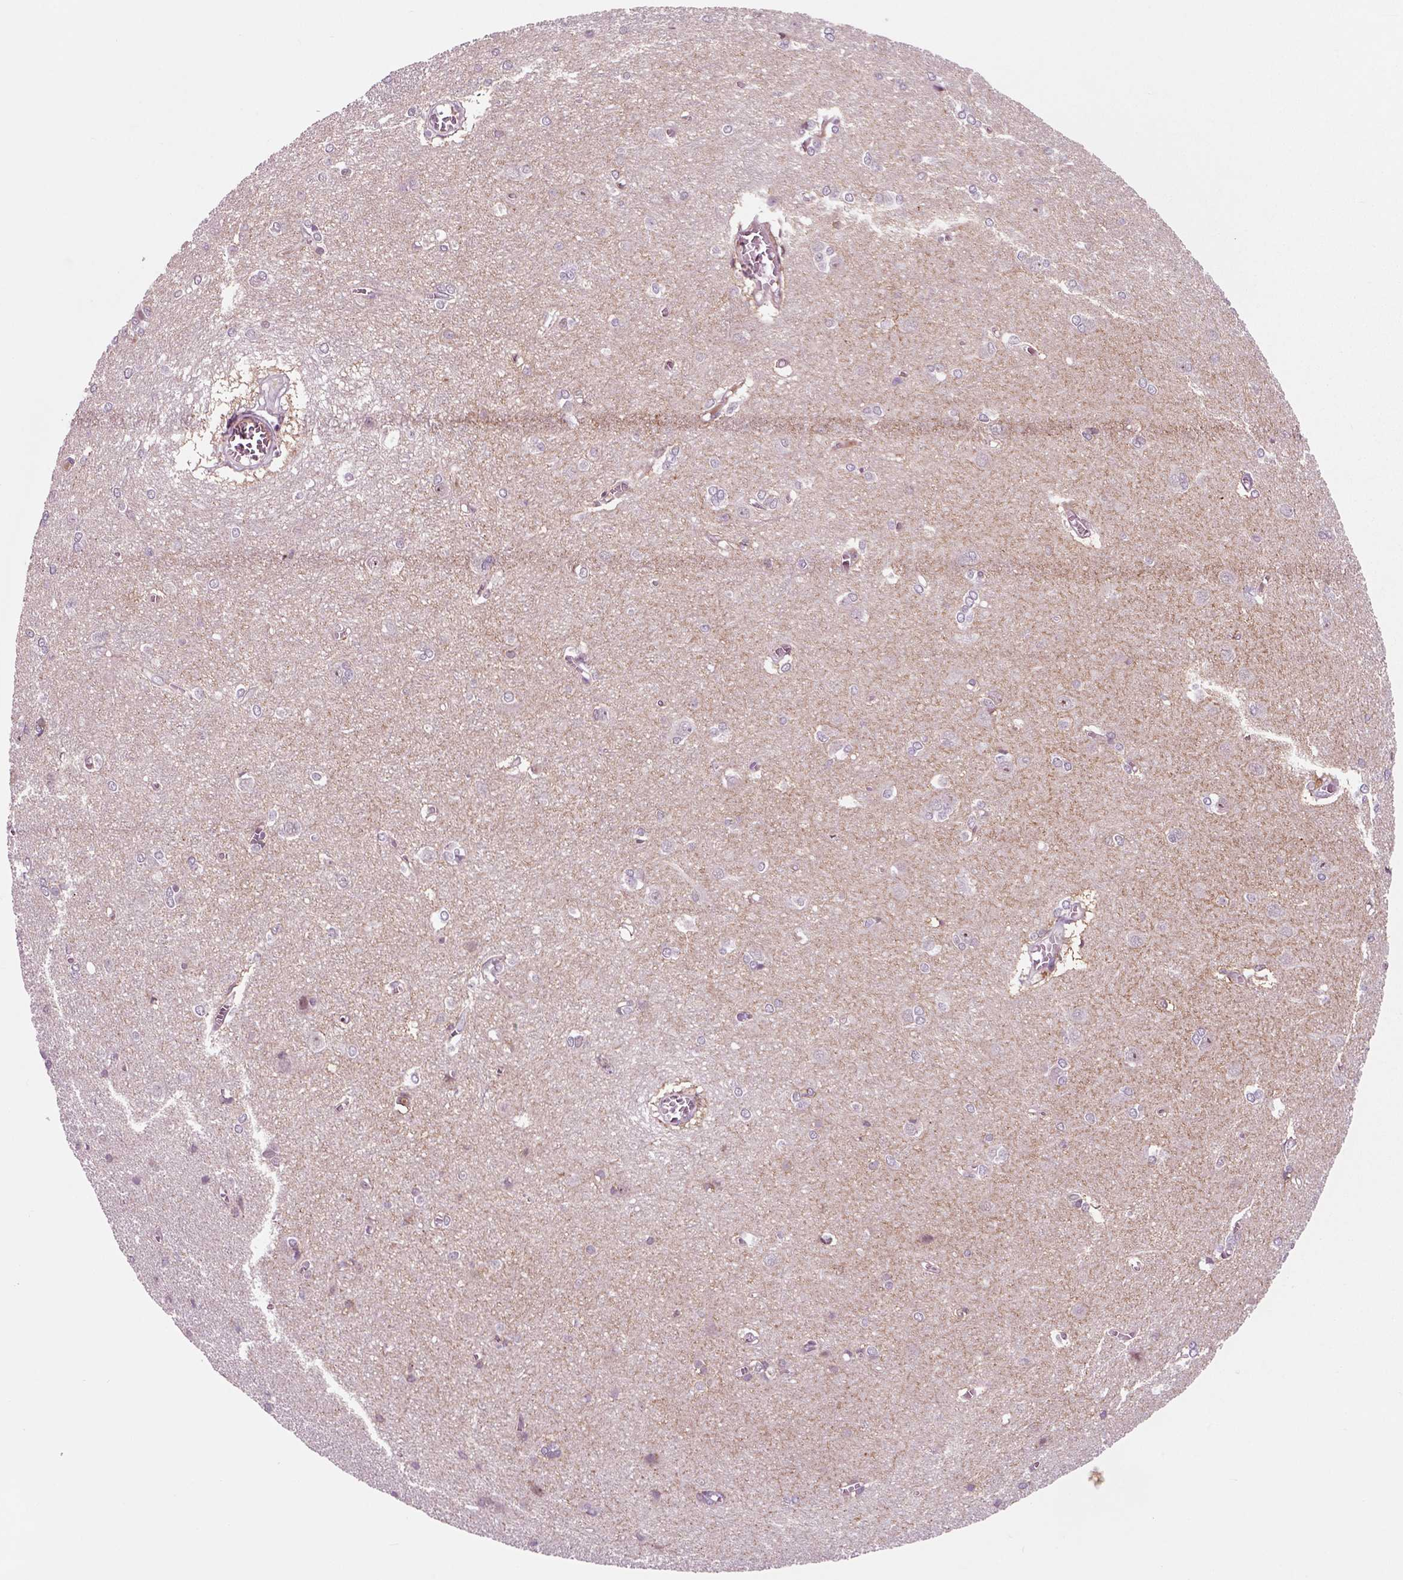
{"staining": {"intensity": "negative", "quantity": "none", "location": "none"}, "tissue": "cerebral cortex", "cell_type": "Endothelial cells", "image_type": "normal", "snomed": [{"axis": "morphology", "description": "Normal tissue, NOS"}, {"axis": "topography", "description": "Cerebral cortex"}], "caption": "The immunohistochemistry (IHC) histopathology image has no significant expression in endothelial cells of cerebral cortex. (Stains: DAB (3,3'-diaminobenzidine) immunohistochemistry with hematoxylin counter stain, Microscopy: brightfield microscopy at high magnification).", "gene": "CHGB", "patient": {"sex": "male", "age": 37}}